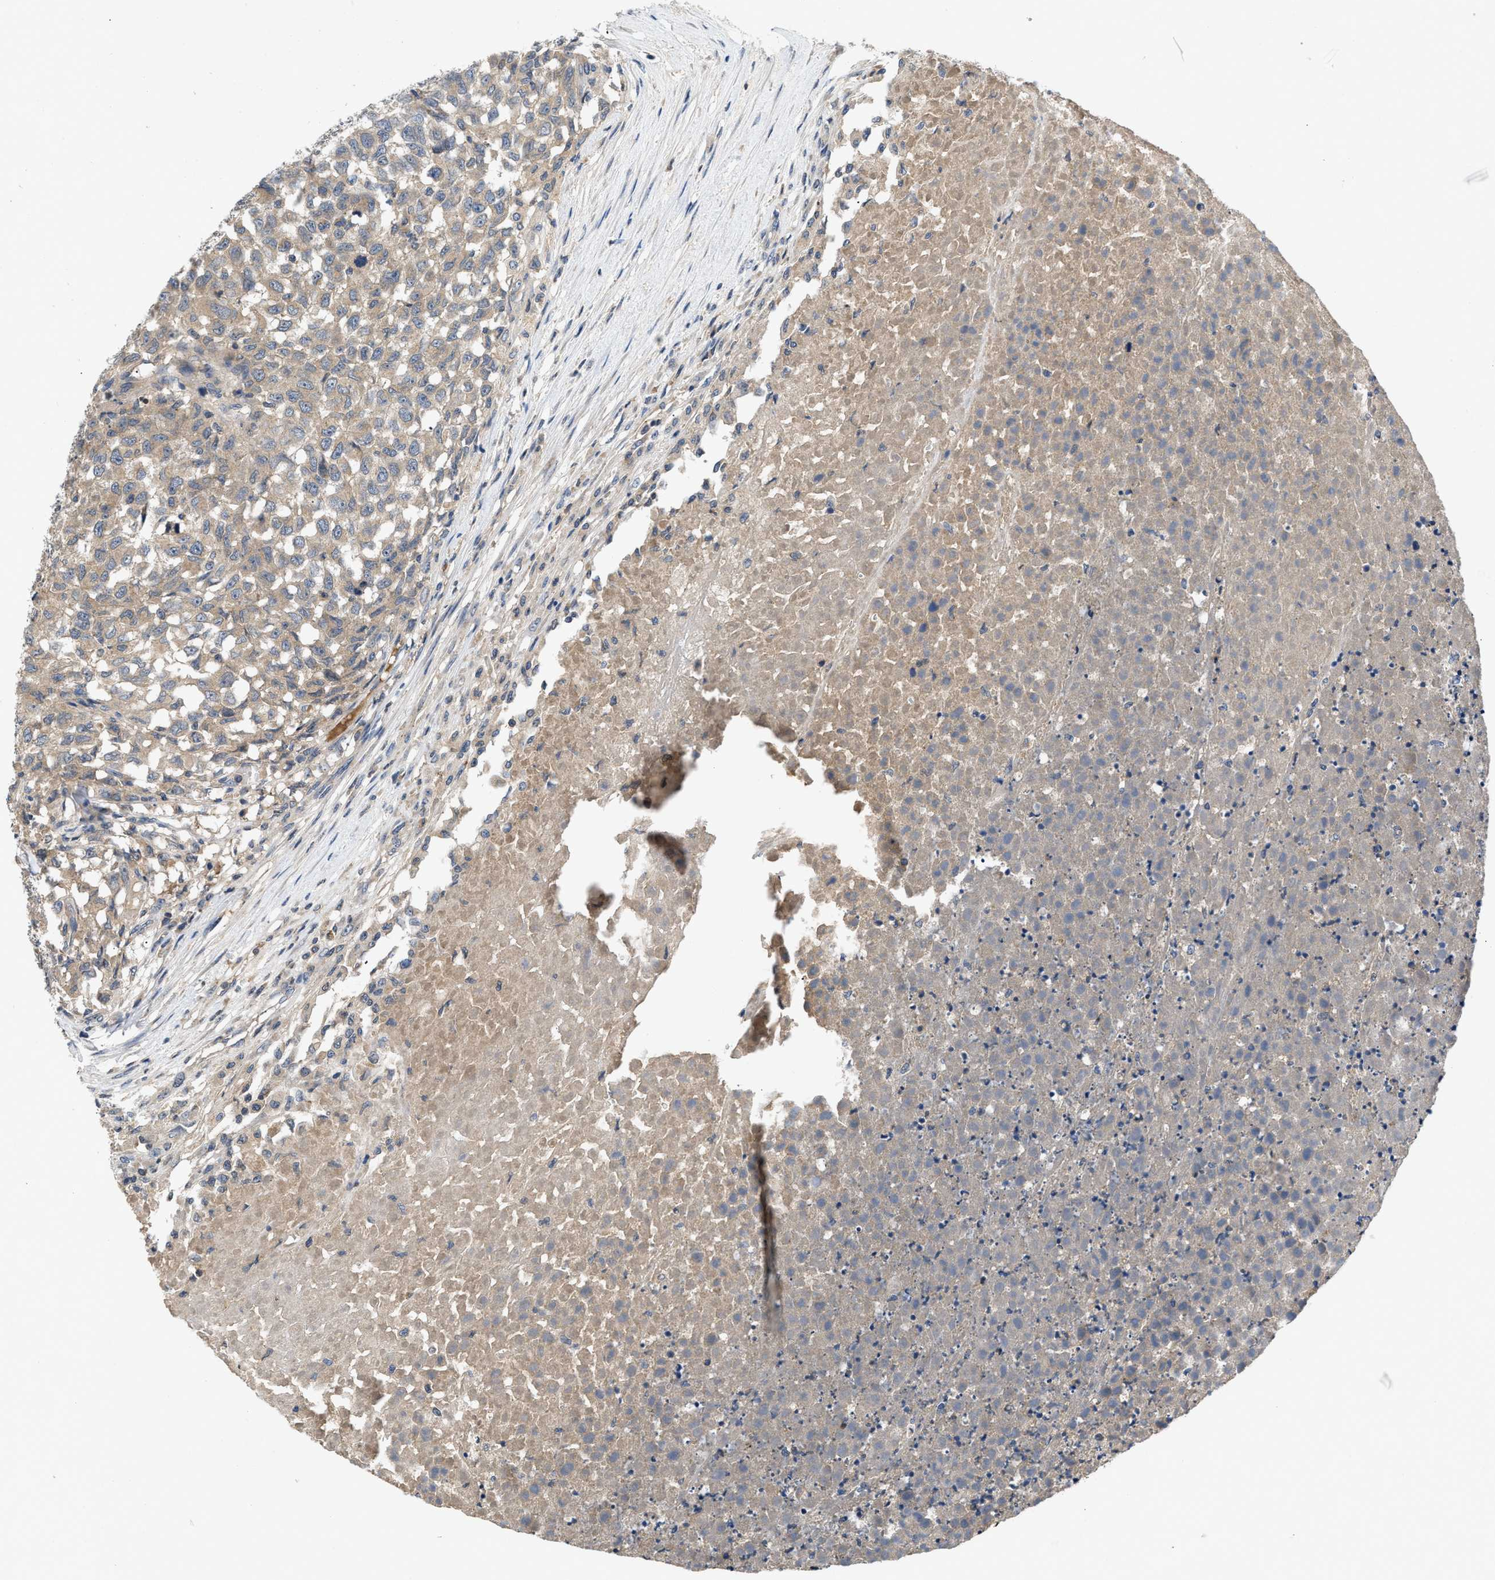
{"staining": {"intensity": "weak", "quantity": ">75%", "location": "cytoplasmic/membranous"}, "tissue": "testis cancer", "cell_type": "Tumor cells", "image_type": "cancer", "snomed": [{"axis": "morphology", "description": "Seminoma, NOS"}, {"axis": "topography", "description": "Testis"}], "caption": "Immunohistochemical staining of seminoma (testis) displays weak cytoplasmic/membranous protein expression in approximately >75% of tumor cells.", "gene": "VPS4A", "patient": {"sex": "male", "age": 59}}